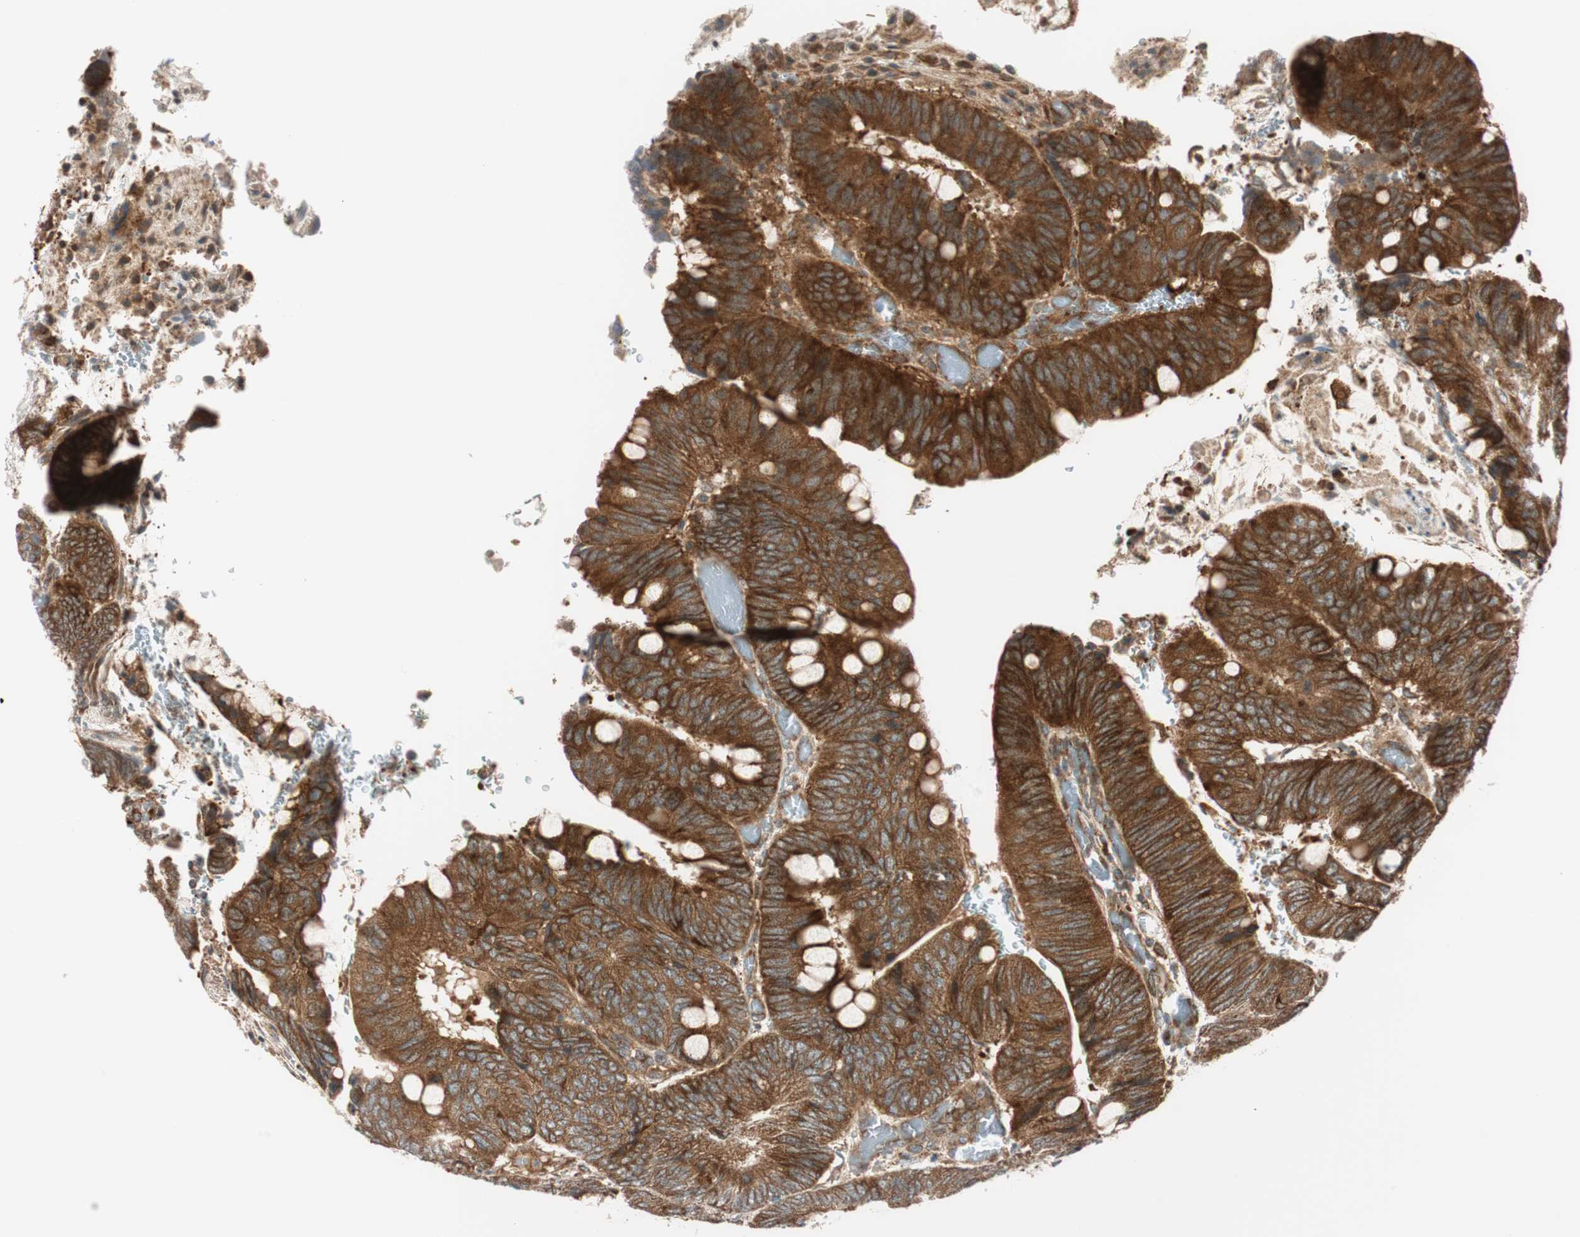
{"staining": {"intensity": "strong", "quantity": ">75%", "location": "cytoplasmic/membranous"}, "tissue": "colorectal cancer", "cell_type": "Tumor cells", "image_type": "cancer", "snomed": [{"axis": "morphology", "description": "Normal tissue, NOS"}, {"axis": "morphology", "description": "Adenocarcinoma, NOS"}, {"axis": "topography", "description": "Rectum"}, {"axis": "topography", "description": "Peripheral nerve tissue"}], "caption": "Adenocarcinoma (colorectal) tissue demonstrates strong cytoplasmic/membranous expression in about >75% of tumor cells, visualized by immunohistochemistry.", "gene": "ABI1", "patient": {"sex": "male", "age": 92}}